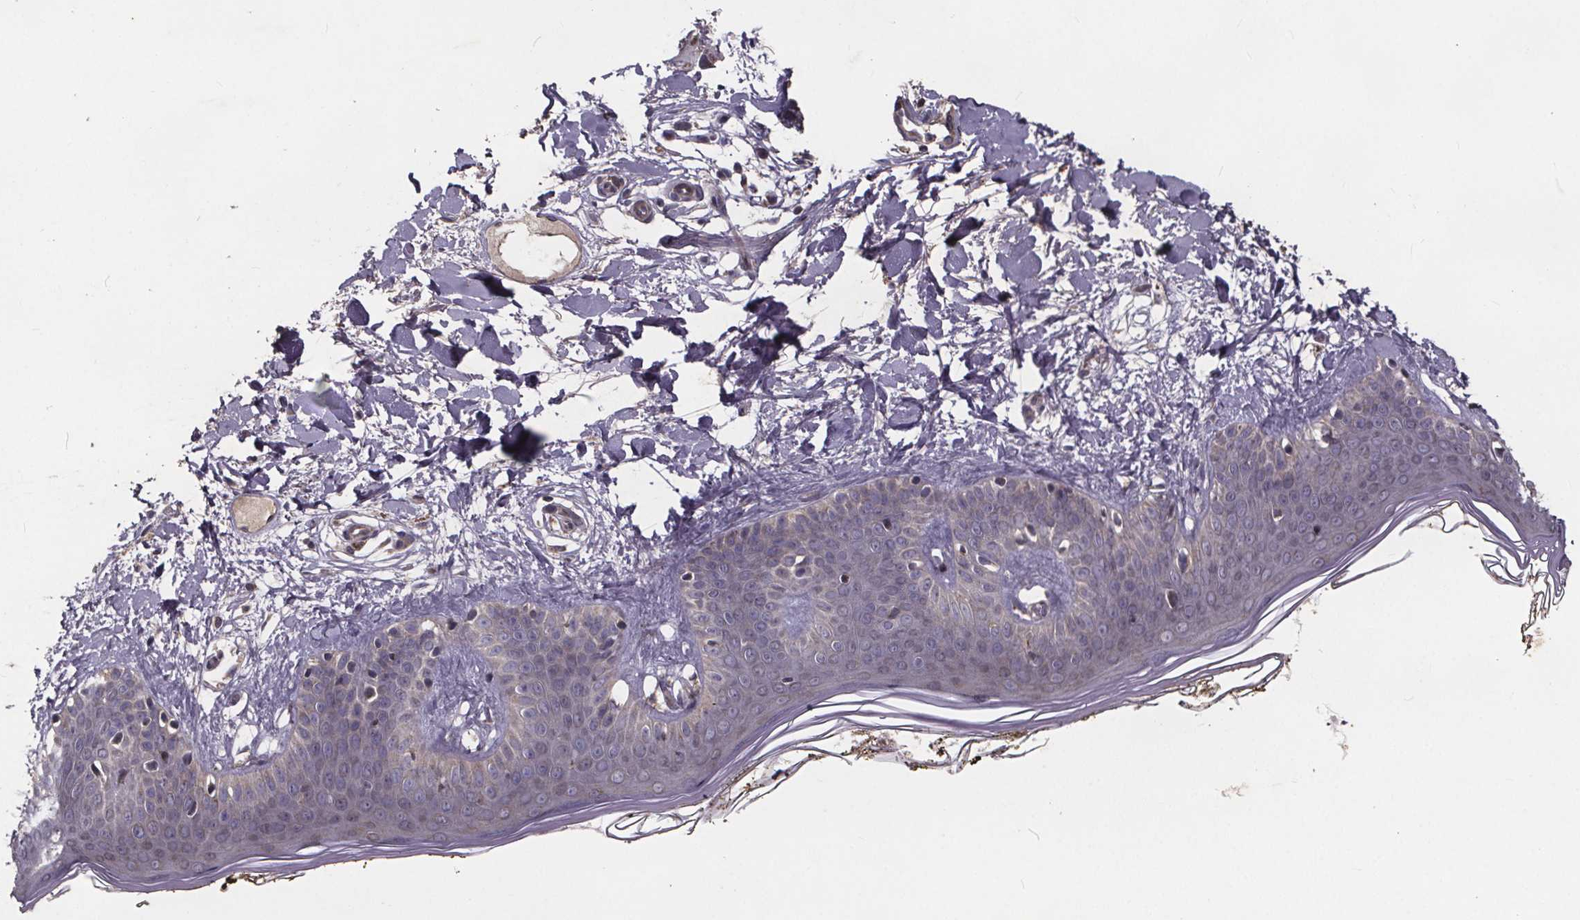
{"staining": {"intensity": "negative", "quantity": "none", "location": "none"}, "tissue": "skin", "cell_type": "Fibroblasts", "image_type": "normal", "snomed": [{"axis": "morphology", "description": "Normal tissue, NOS"}, {"axis": "topography", "description": "Skin"}], "caption": "This is an immunohistochemistry (IHC) histopathology image of normal skin. There is no staining in fibroblasts.", "gene": "YME1L1", "patient": {"sex": "female", "age": 34}}